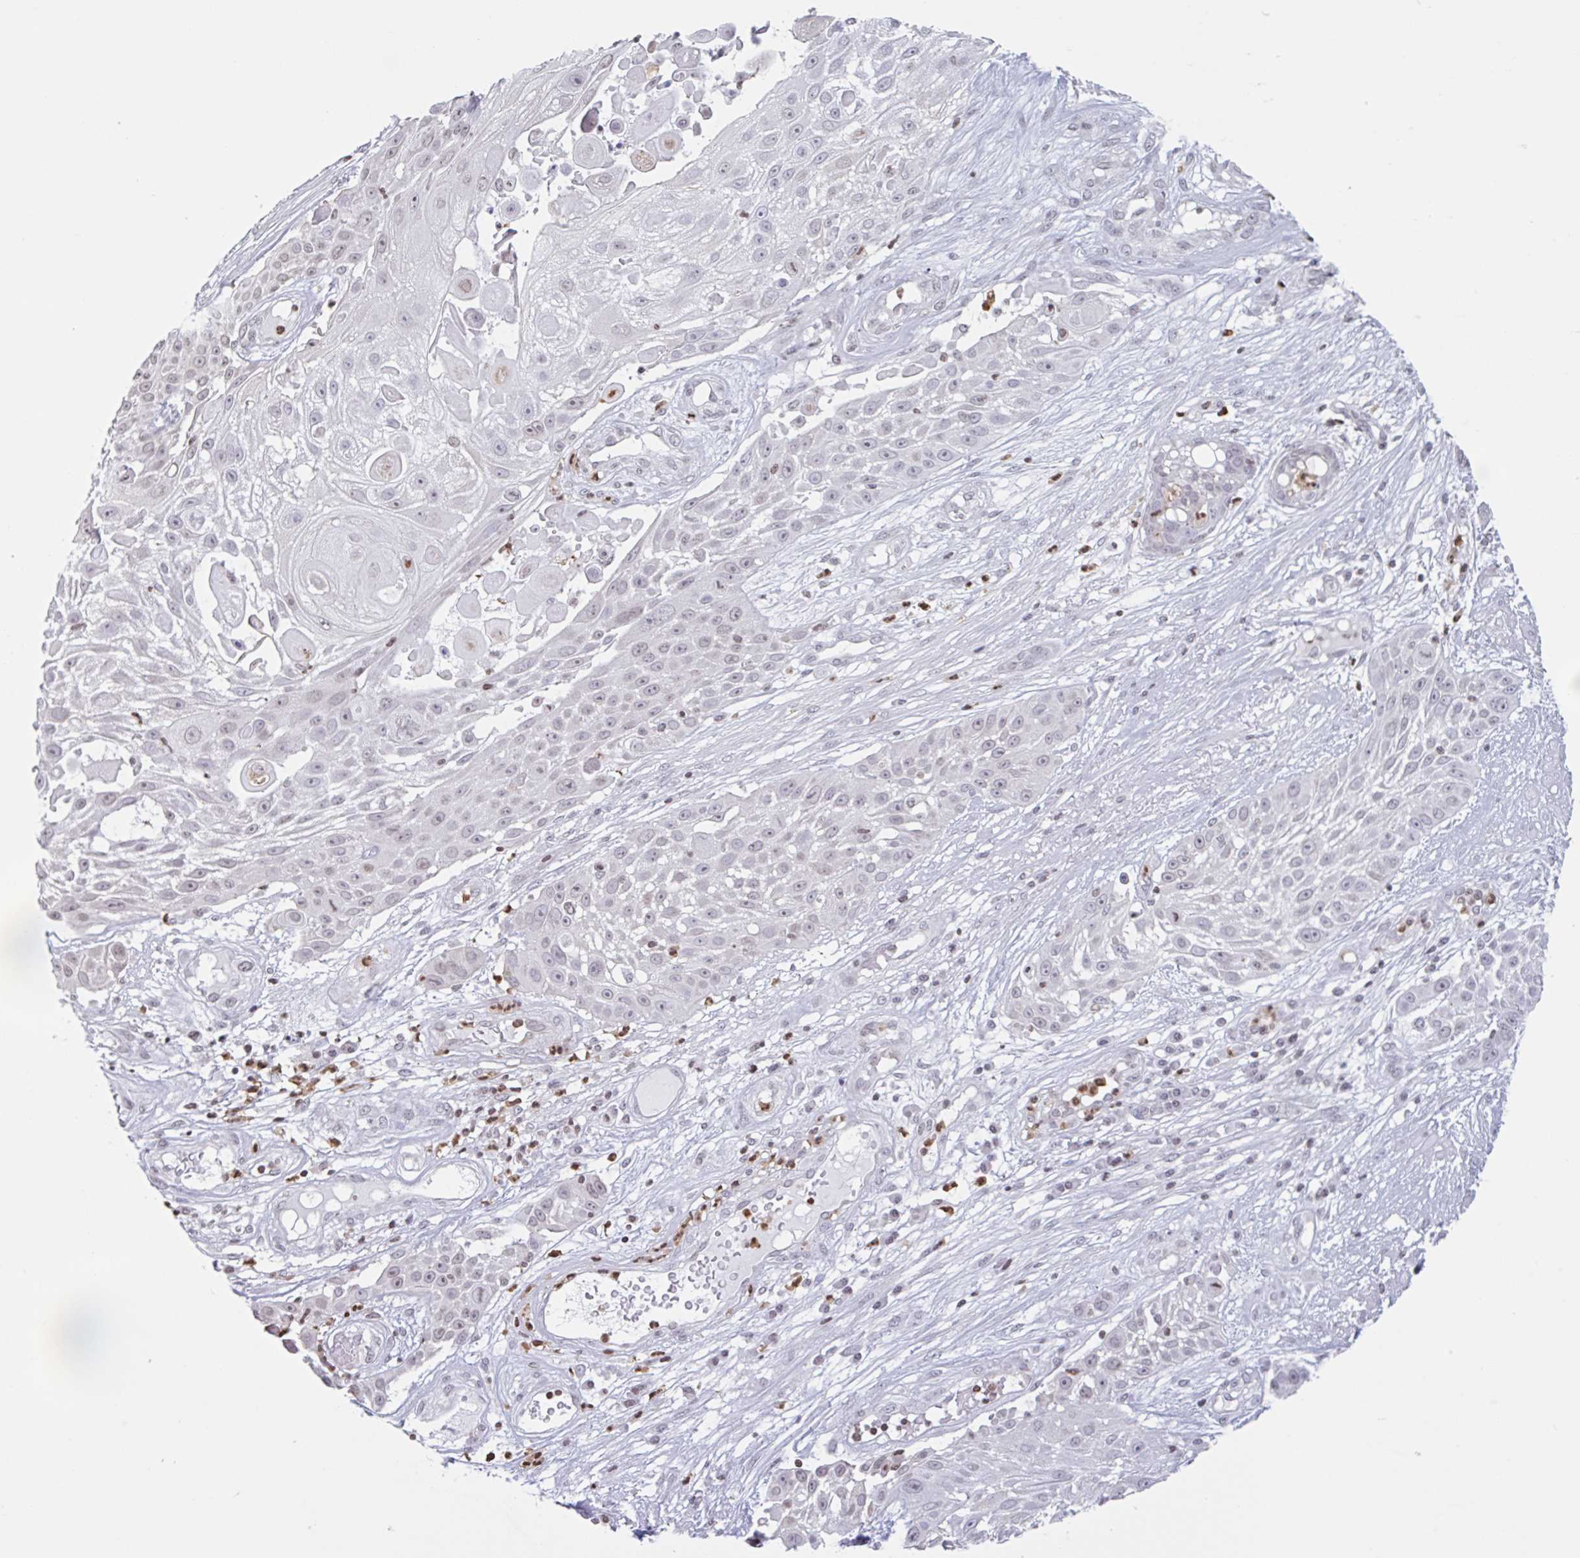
{"staining": {"intensity": "negative", "quantity": "none", "location": "none"}, "tissue": "skin cancer", "cell_type": "Tumor cells", "image_type": "cancer", "snomed": [{"axis": "morphology", "description": "Squamous cell carcinoma, NOS"}, {"axis": "topography", "description": "Skin"}], "caption": "The photomicrograph displays no staining of tumor cells in skin cancer.", "gene": "NOL6", "patient": {"sex": "female", "age": 86}}